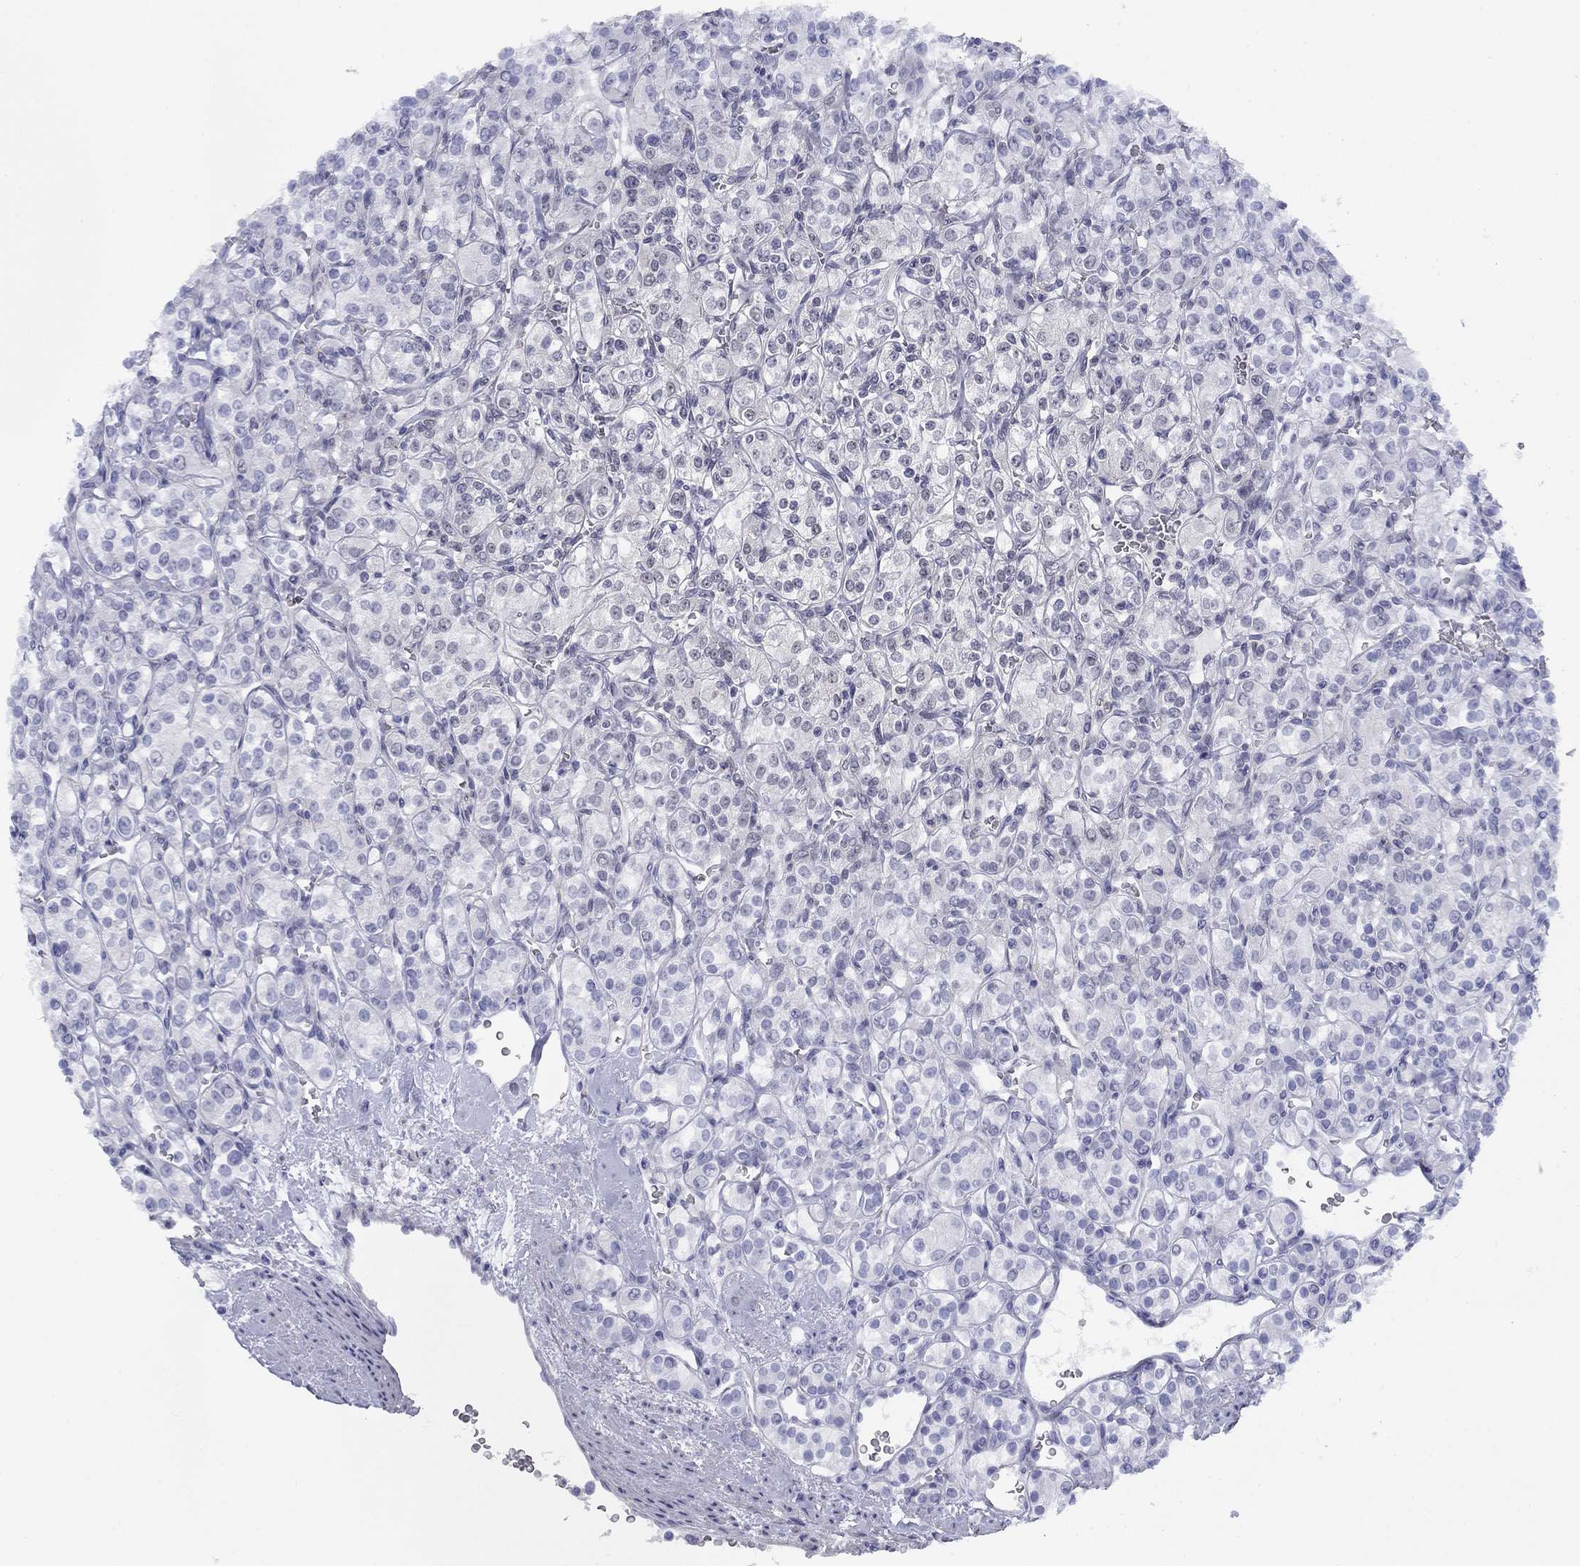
{"staining": {"intensity": "negative", "quantity": "none", "location": "none"}, "tissue": "renal cancer", "cell_type": "Tumor cells", "image_type": "cancer", "snomed": [{"axis": "morphology", "description": "Adenocarcinoma, NOS"}, {"axis": "topography", "description": "Kidney"}], "caption": "High power microscopy image of an IHC histopathology image of renal adenocarcinoma, revealing no significant expression in tumor cells. (DAB (3,3'-diaminobenzidine) immunohistochemistry visualized using brightfield microscopy, high magnification).", "gene": "TIGD4", "patient": {"sex": "male", "age": 77}}